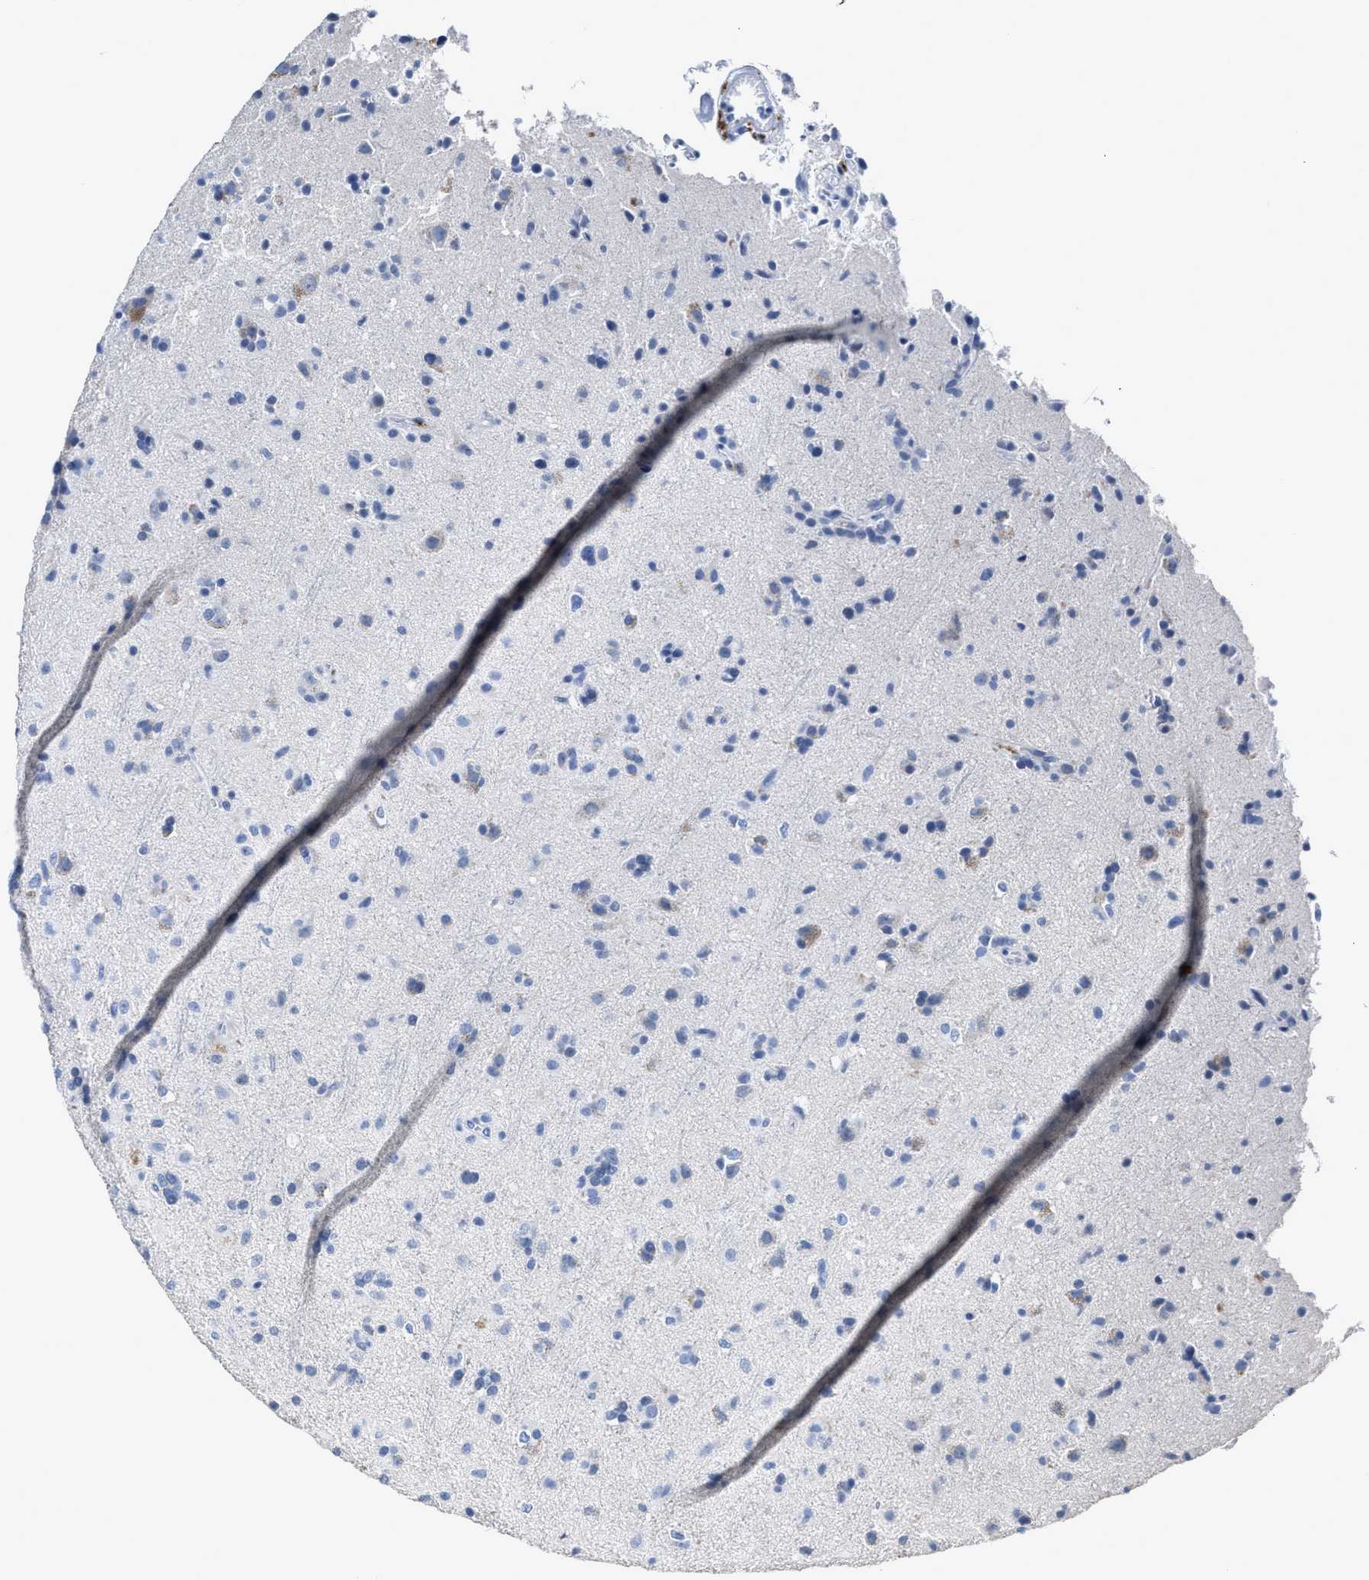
{"staining": {"intensity": "negative", "quantity": "none", "location": "none"}, "tissue": "glioma", "cell_type": "Tumor cells", "image_type": "cancer", "snomed": [{"axis": "morphology", "description": "Glioma, malignant, Low grade"}, {"axis": "topography", "description": "Brain"}], "caption": "Immunohistochemistry image of neoplastic tissue: human glioma stained with DAB (3,3'-diaminobenzidine) reveals no significant protein positivity in tumor cells.", "gene": "CEACAM5", "patient": {"sex": "male", "age": 65}}